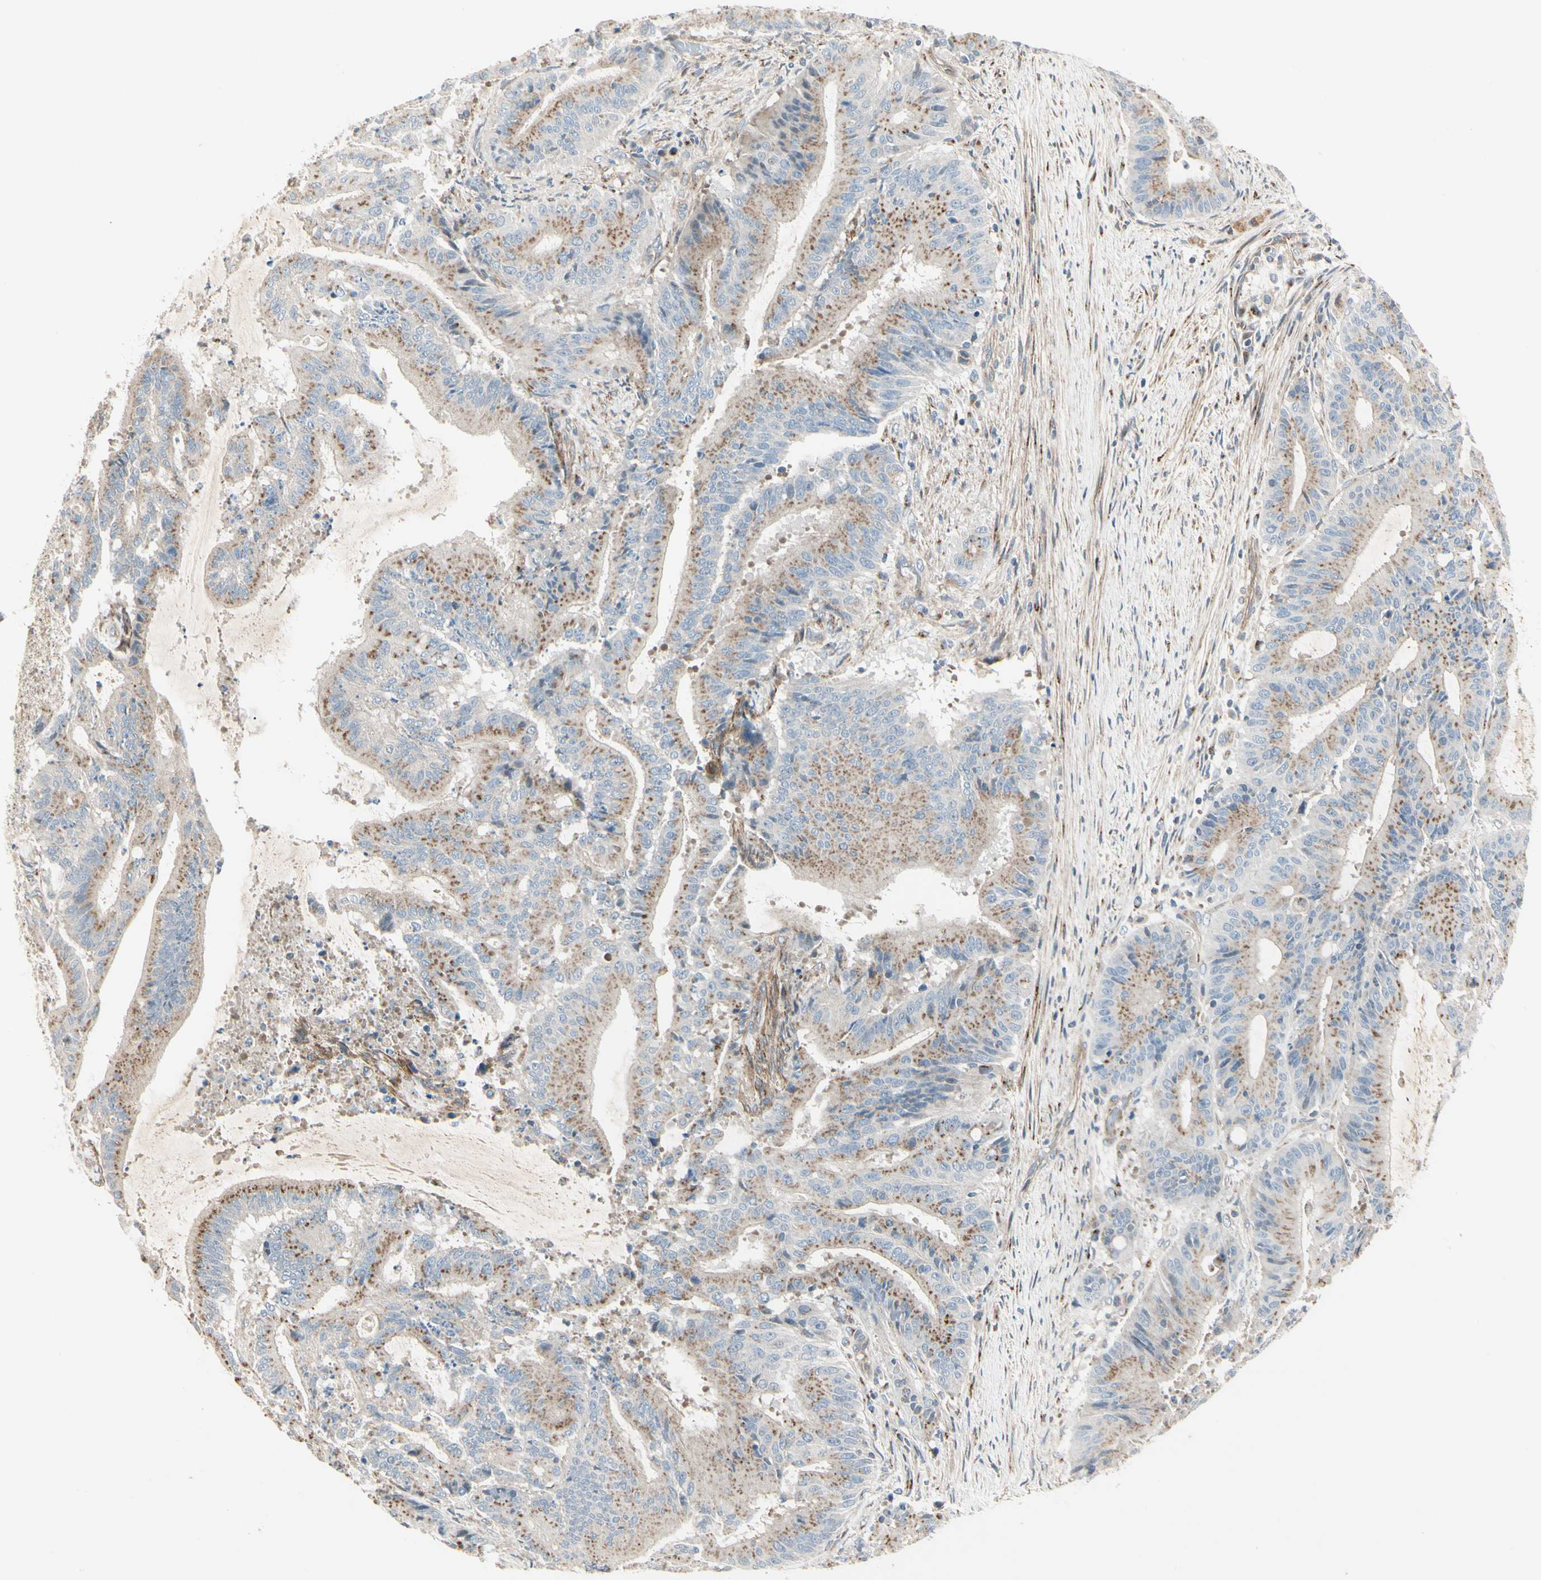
{"staining": {"intensity": "moderate", "quantity": "25%-75%", "location": "cytoplasmic/membranous"}, "tissue": "liver cancer", "cell_type": "Tumor cells", "image_type": "cancer", "snomed": [{"axis": "morphology", "description": "Cholangiocarcinoma"}, {"axis": "topography", "description": "Liver"}], "caption": "The histopathology image reveals staining of liver cancer (cholangiocarcinoma), revealing moderate cytoplasmic/membranous protein positivity (brown color) within tumor cells.", "gene": "ABCA3", "patient": {"sex": "female", "age": 73}}